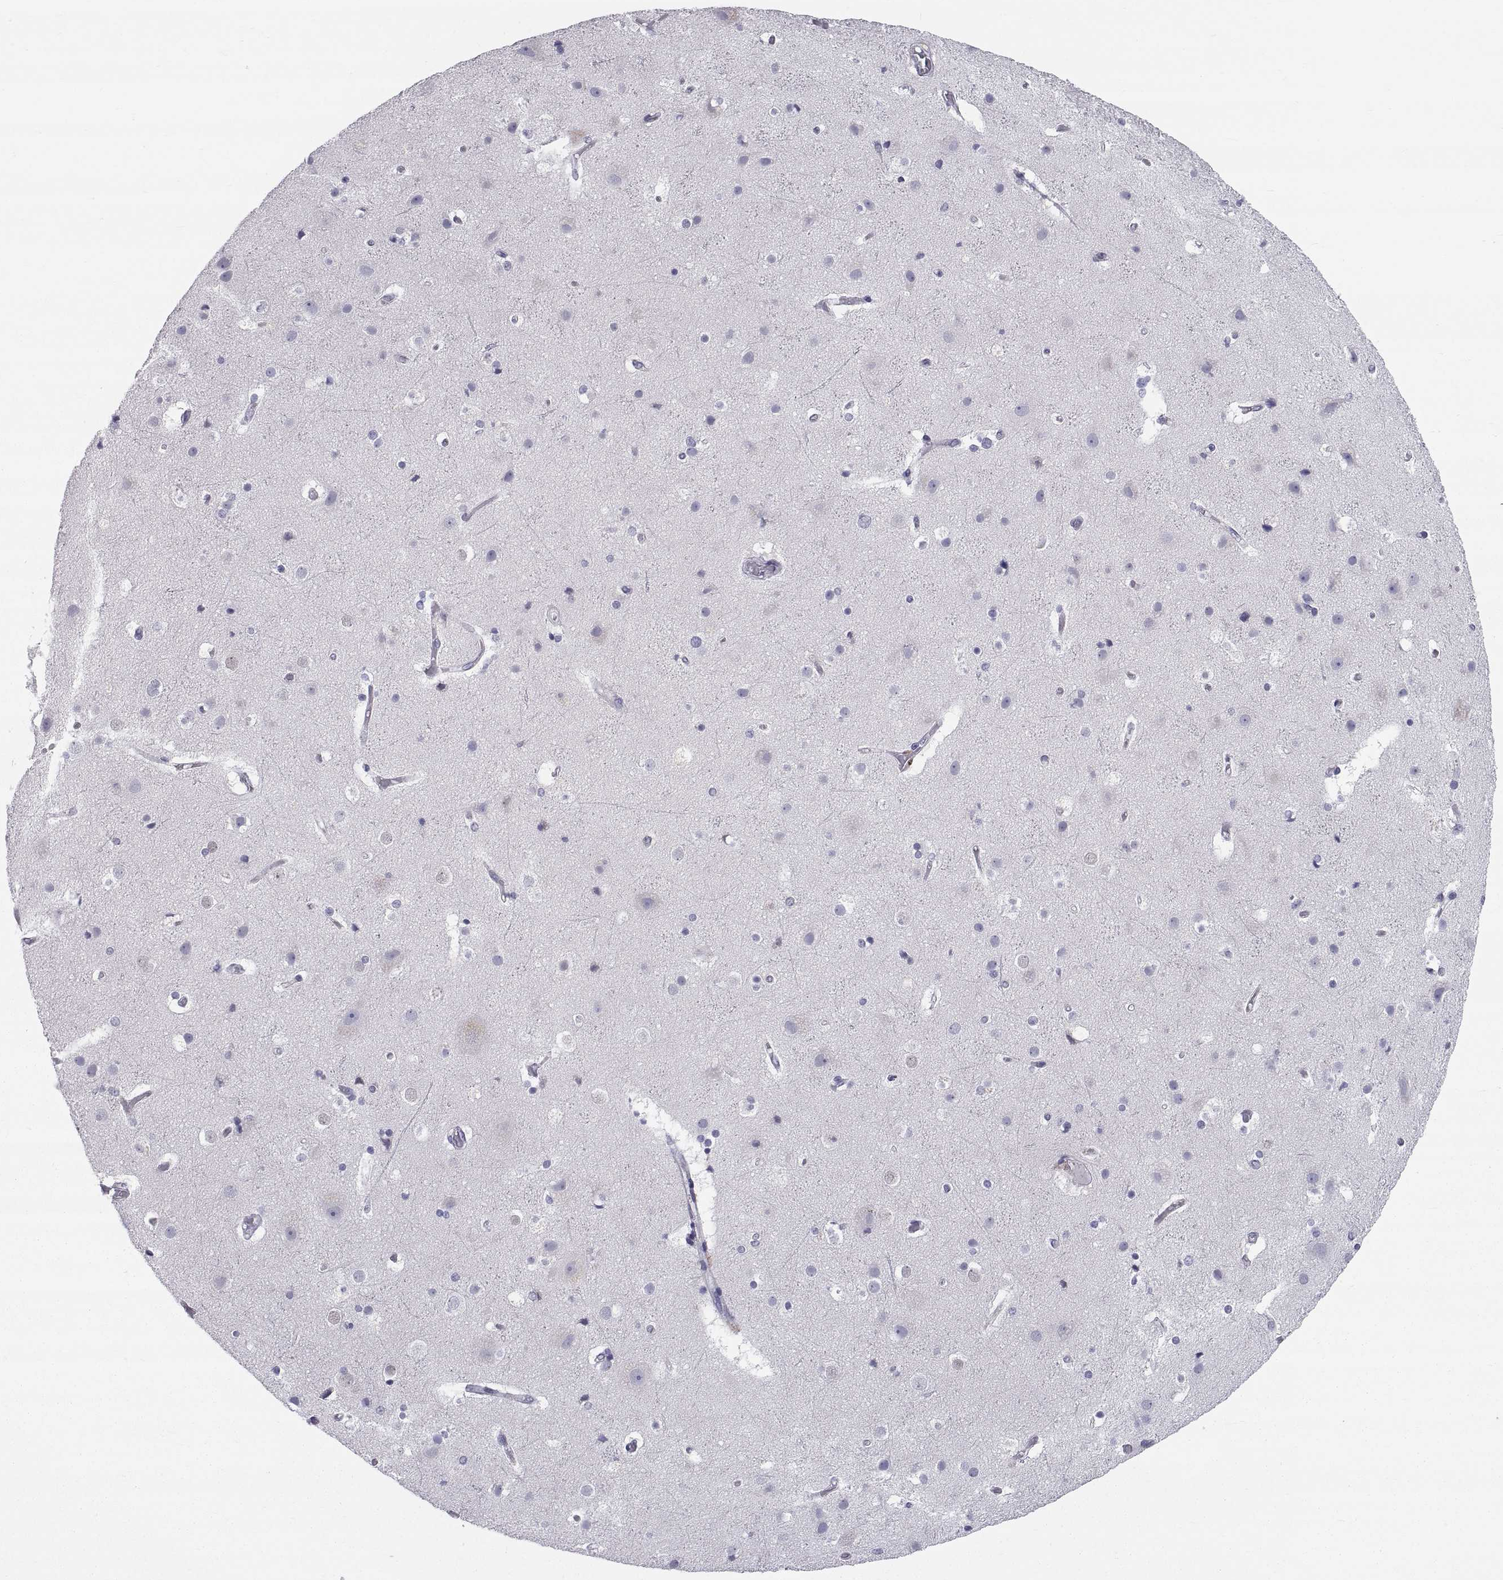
{"staining": {"intensity": "negative", "quantity": "none", "location": "none"}, "tissue": "cerebral cortex", "cell_type": "Endothelial cells", "image_type": "normal", "snomed": [{"axis": "morphology", "description": "Normal tissue, NOS"}, {"axis": "topography", "description": "Cerebral cortex"}], "caption": "High power microscopy histopathology image of an immunohistochemistry micrograph of benign cerebral cortex, revealing no significant staining in endothelial cells. Brightfield microscopy of IHC stained with DAB (3,3'-diaminobenzidine) (brown) and hematoxylin (blue), captured at high magnification.", "gene": "PKP1", "patient": {"sex": "female", "age": 52}}